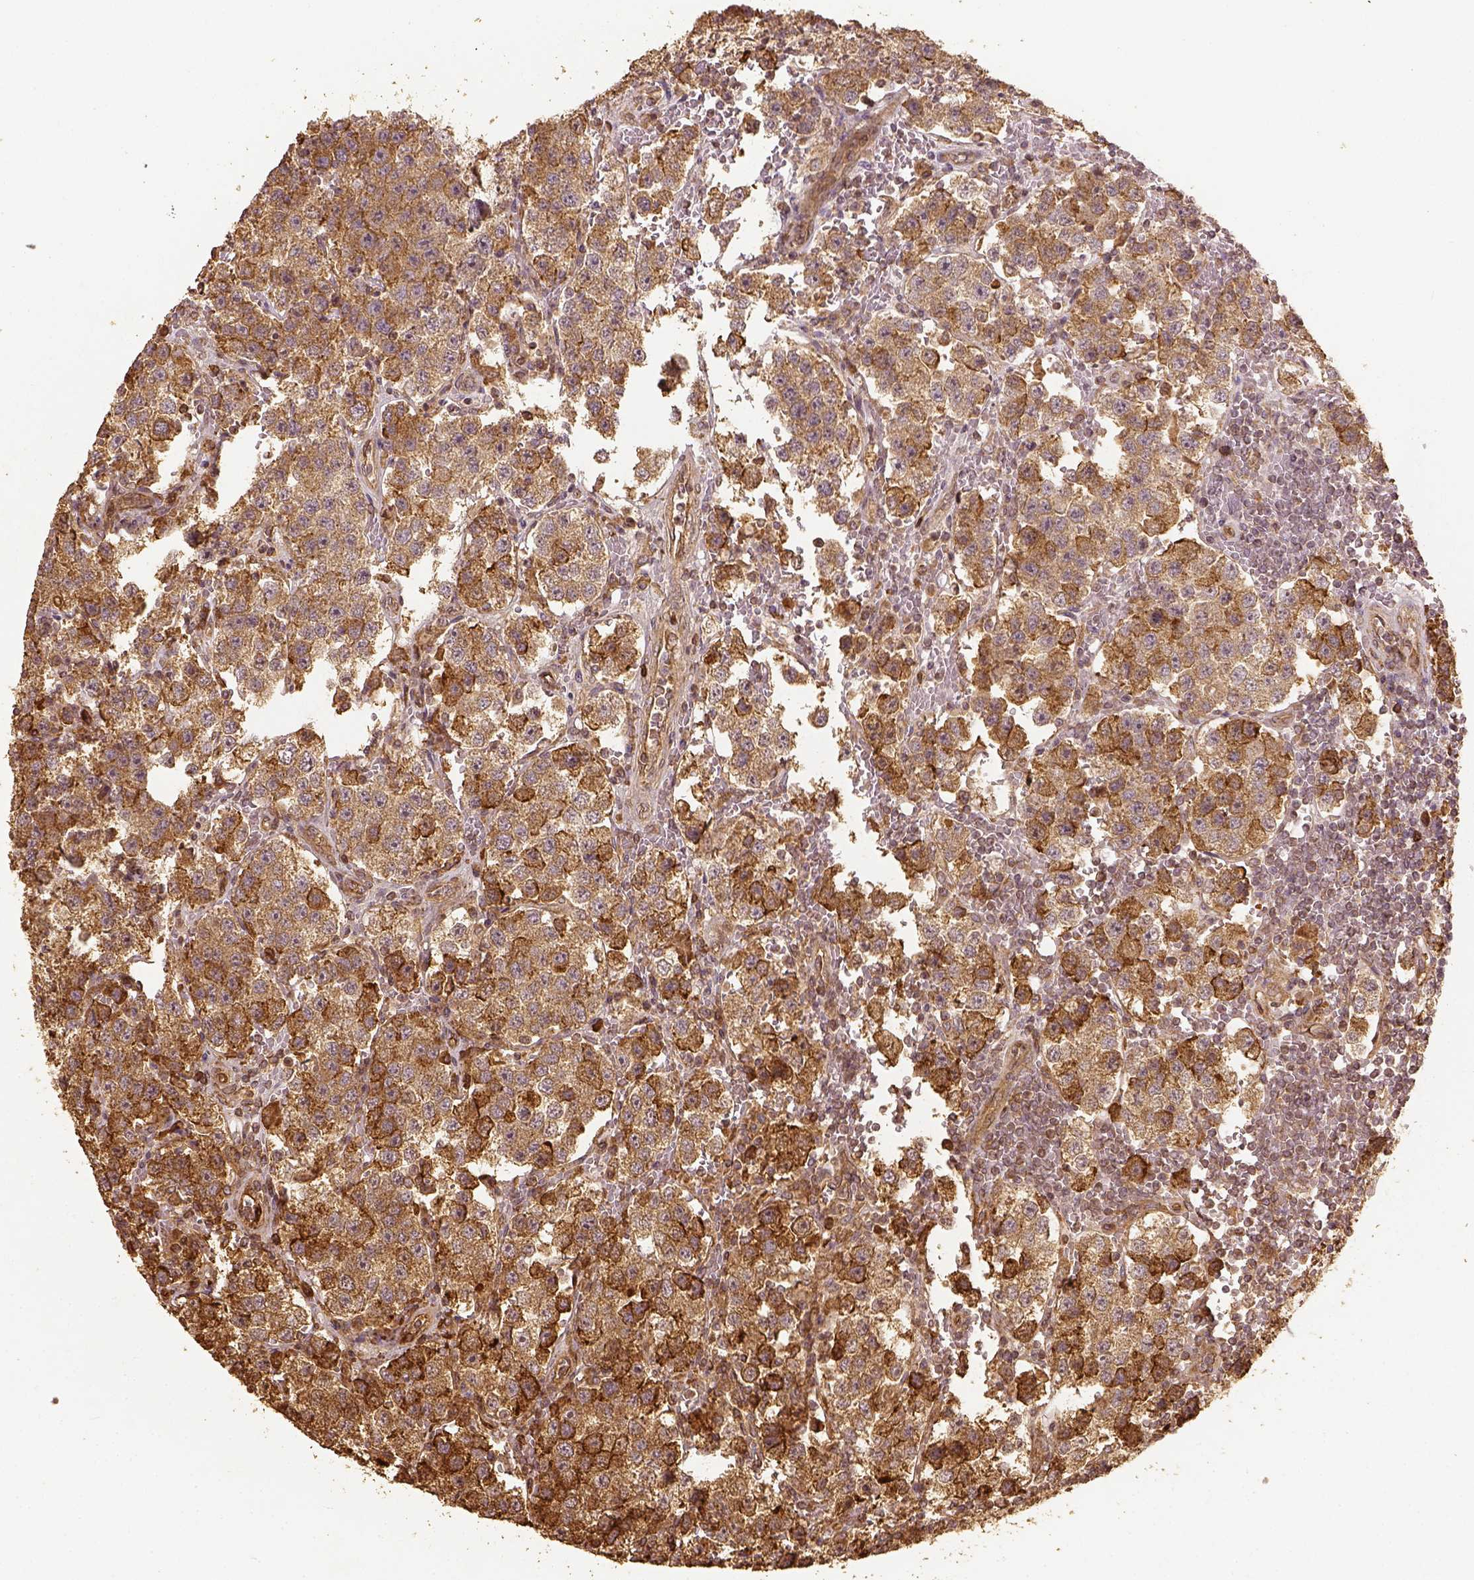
{"staining": {"intensity": "moderate", "quantity": ">75%", "location": "cytoplasmic/membranous"}, "tissue": "testis cancer", "cell_type": "Tumor cells", "image_type": "cancer", "snomed": [{"axis": "morphology", "description": "Seminoma, NOS"}, {"axis": "topography", "description": "Testis"}], "caption": "Moderate cytoplasmic/membranous protein staining is appreciated in about >75% of tumor cells in testis cancer.", "gene": "VEGFA", "patient": {"sex": "male", "age": 37}}